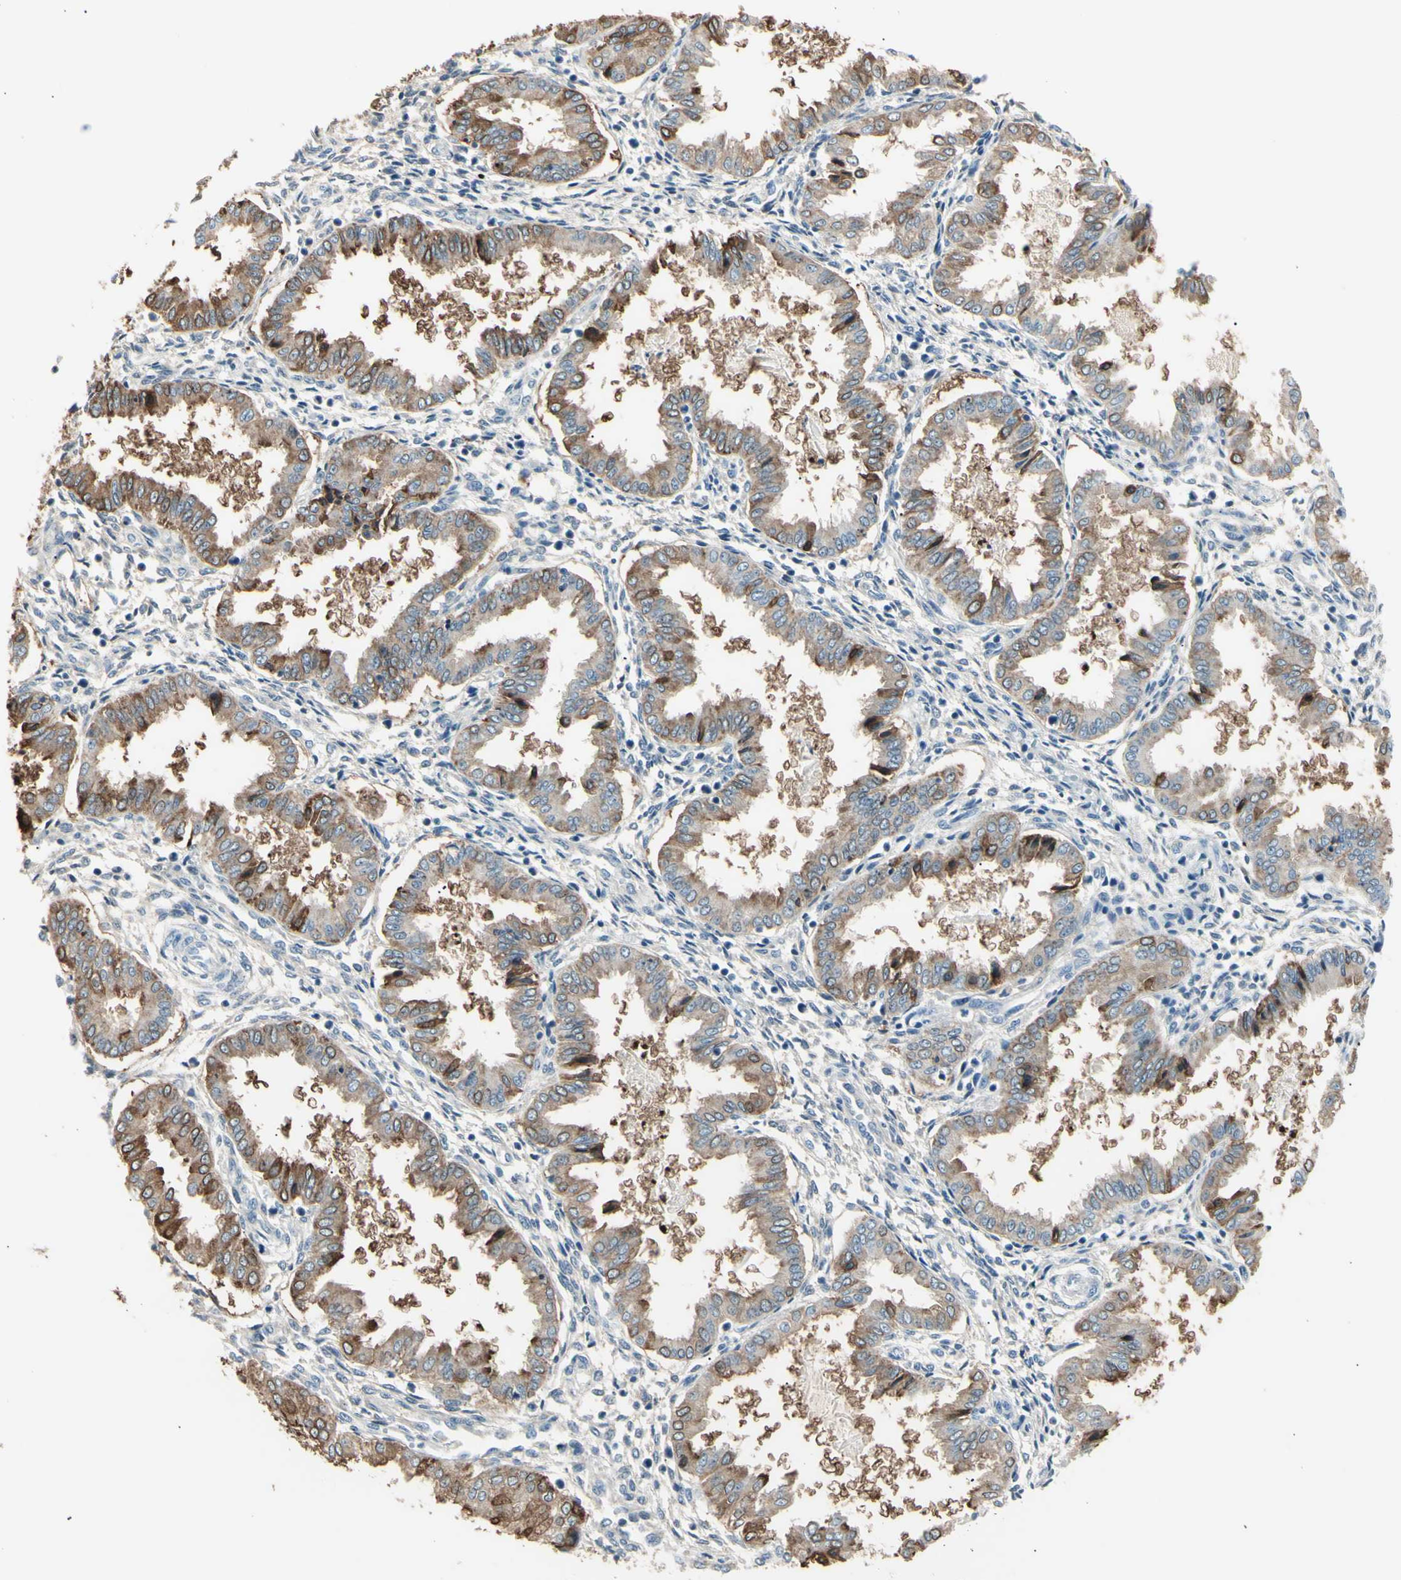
{"staining": {"intensity": "weak", "quantity": "<25%", "location": "cytoplasmic/membranous"}, "tissue": "endometrium", "cell_type": "Cells in endometrial stroma", "image_type": "normal", "snomed": [{"axis": "morphology", "description": "Normal tissue, NOS"}, {"axis": "topography", "description": "Endometrium"}], "caption": "DAB (3,3'-diaminobenzidine) immunohistochemical staining of normal endometrium reveals no significant staining in cells in endometrial stroma. Brightfield microscopy of immunohistochemistry (IHC) stained with DAB (3,3'-diaminobenzidine) (brown) and hematoxylin (blue), captured at high magnification.", "gene": "LHPP", "patient": {"sex": "female", "age": 33}}